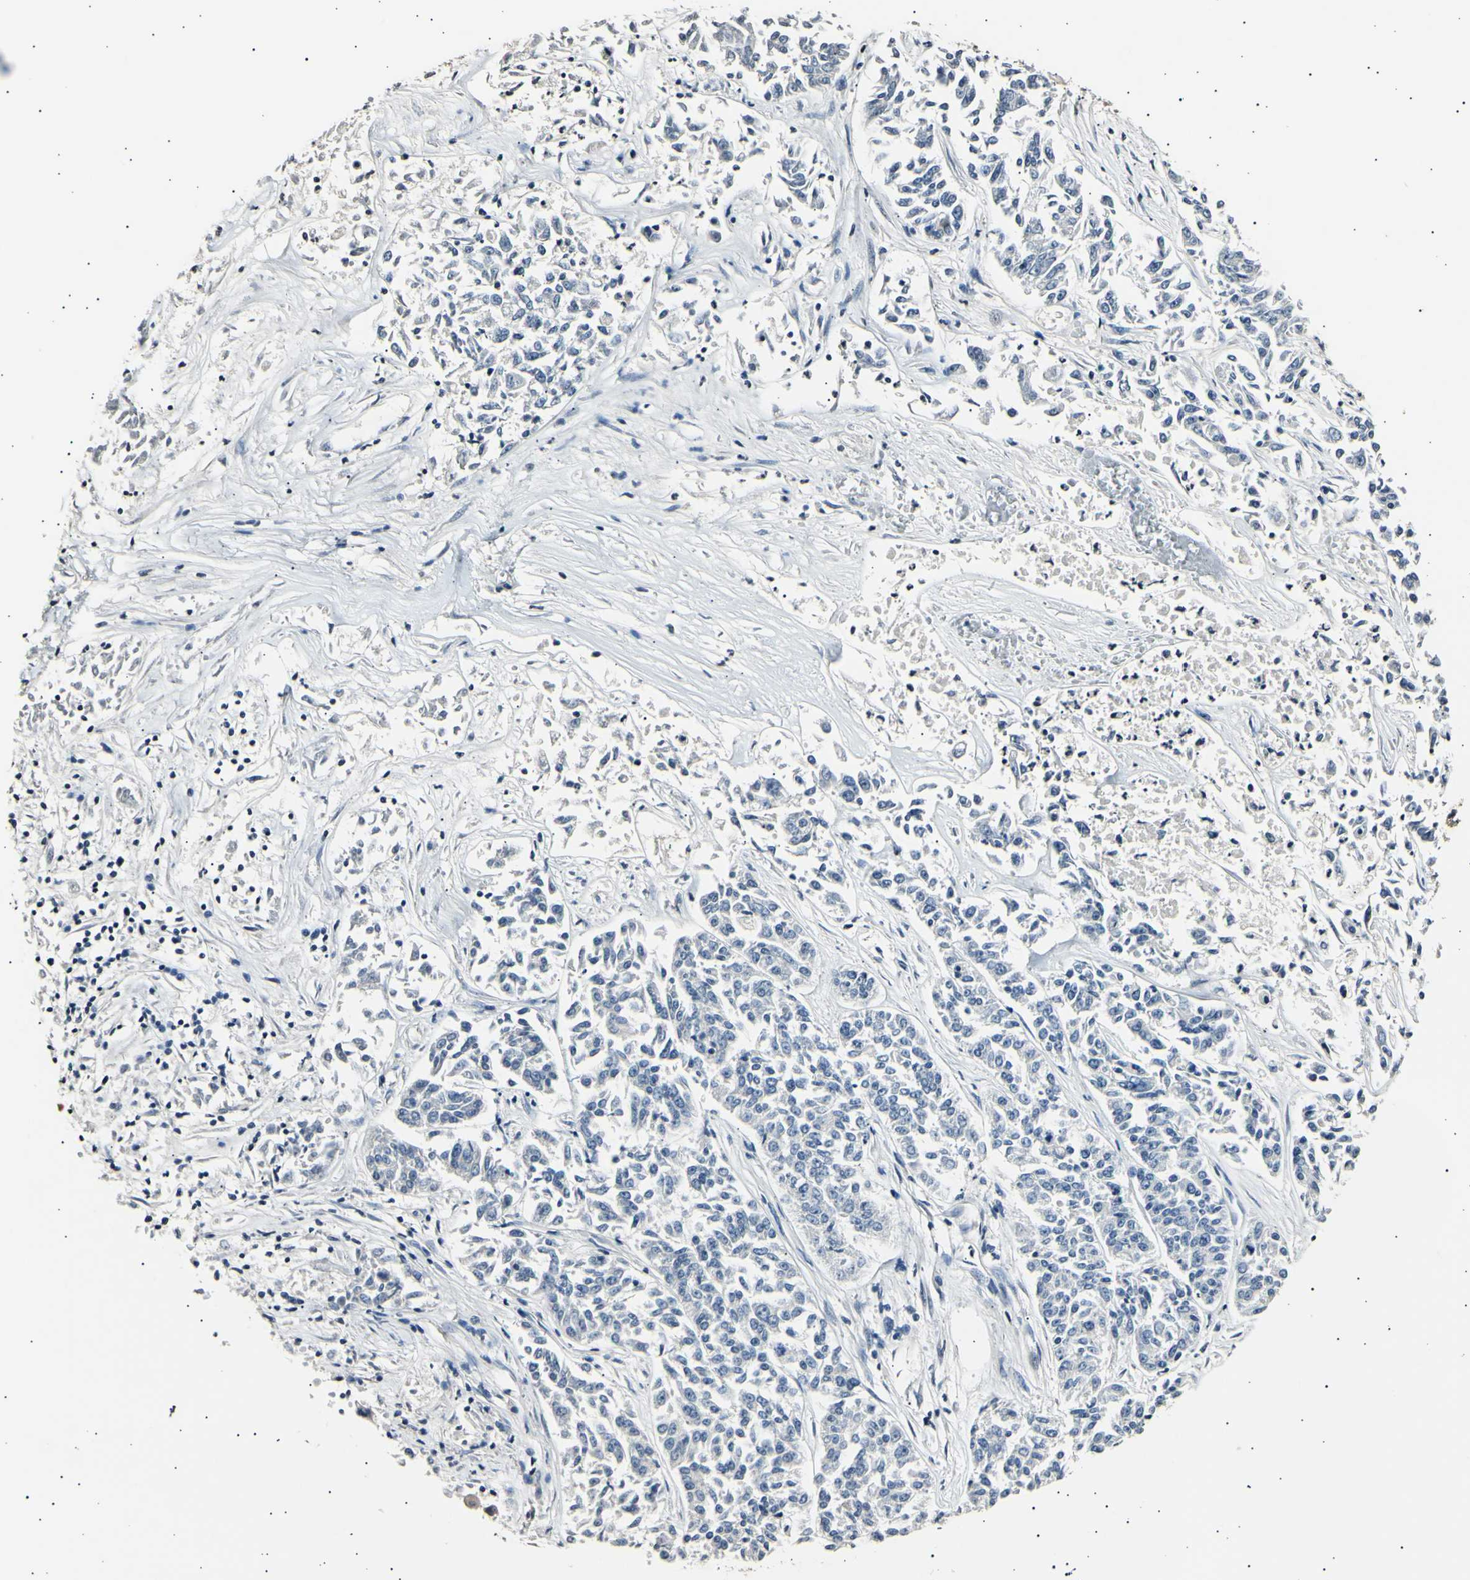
{"staining": {"intensity": "negative", "quantity": "none", "location": "none"}, "tissue": "lung cancer", "cell_type": "Tumor cells", "image_type": "cancer", "snomed": [{"axis": "morphology", "description": "Adenocarcinoma, NOS"}, {"axis": "topography", "description": "Lung"}], "caption": "IHC histopathology image of lung adenocarcinoma stained for a protein (brown), which exhibits no staining in tumor cells. (DAB (3,3'-diaminobenzidine) immunohistochemistry (IHC) visualized using brightfield microscopy, high magnification).", "gene": "AK1", "patient": {"sex": "male", "age": 84}}